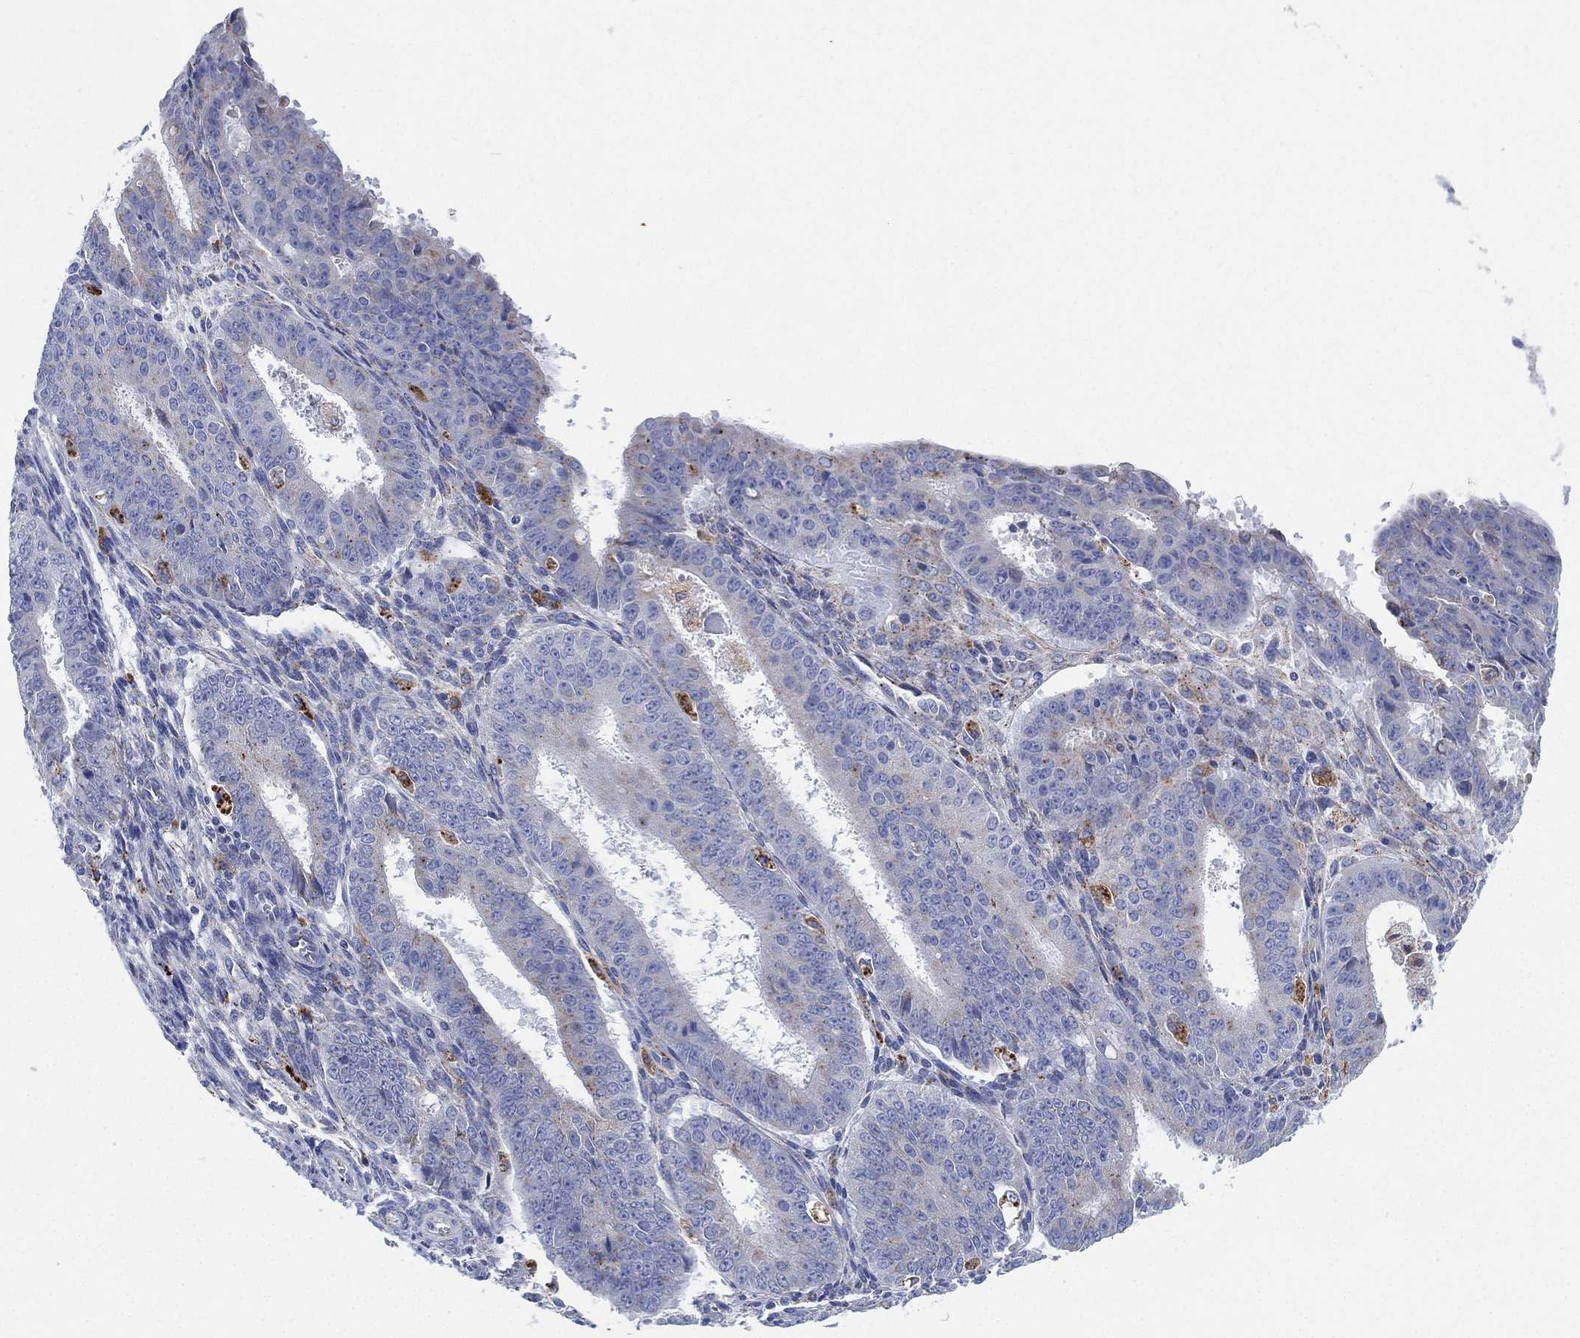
{"staining": {"intensity": "negative", "quantity": "none", "location": "none"}, "tissue": "ovarian cancer", "cell_type": "Tumor cells", "image_type": "cancer", "snomed": [{"axis": "morphology", "description": "Carcinoma, endometroid"}, {"axis": "topography", "description": "Ovary"}], "caption": "This is an immunohistochemistry micrograph of human ovarian endometroid carcinoma. There is no staining in tumor cells.", "gene": "GALNS", "patient": {"sex": "female", "age": 42}}